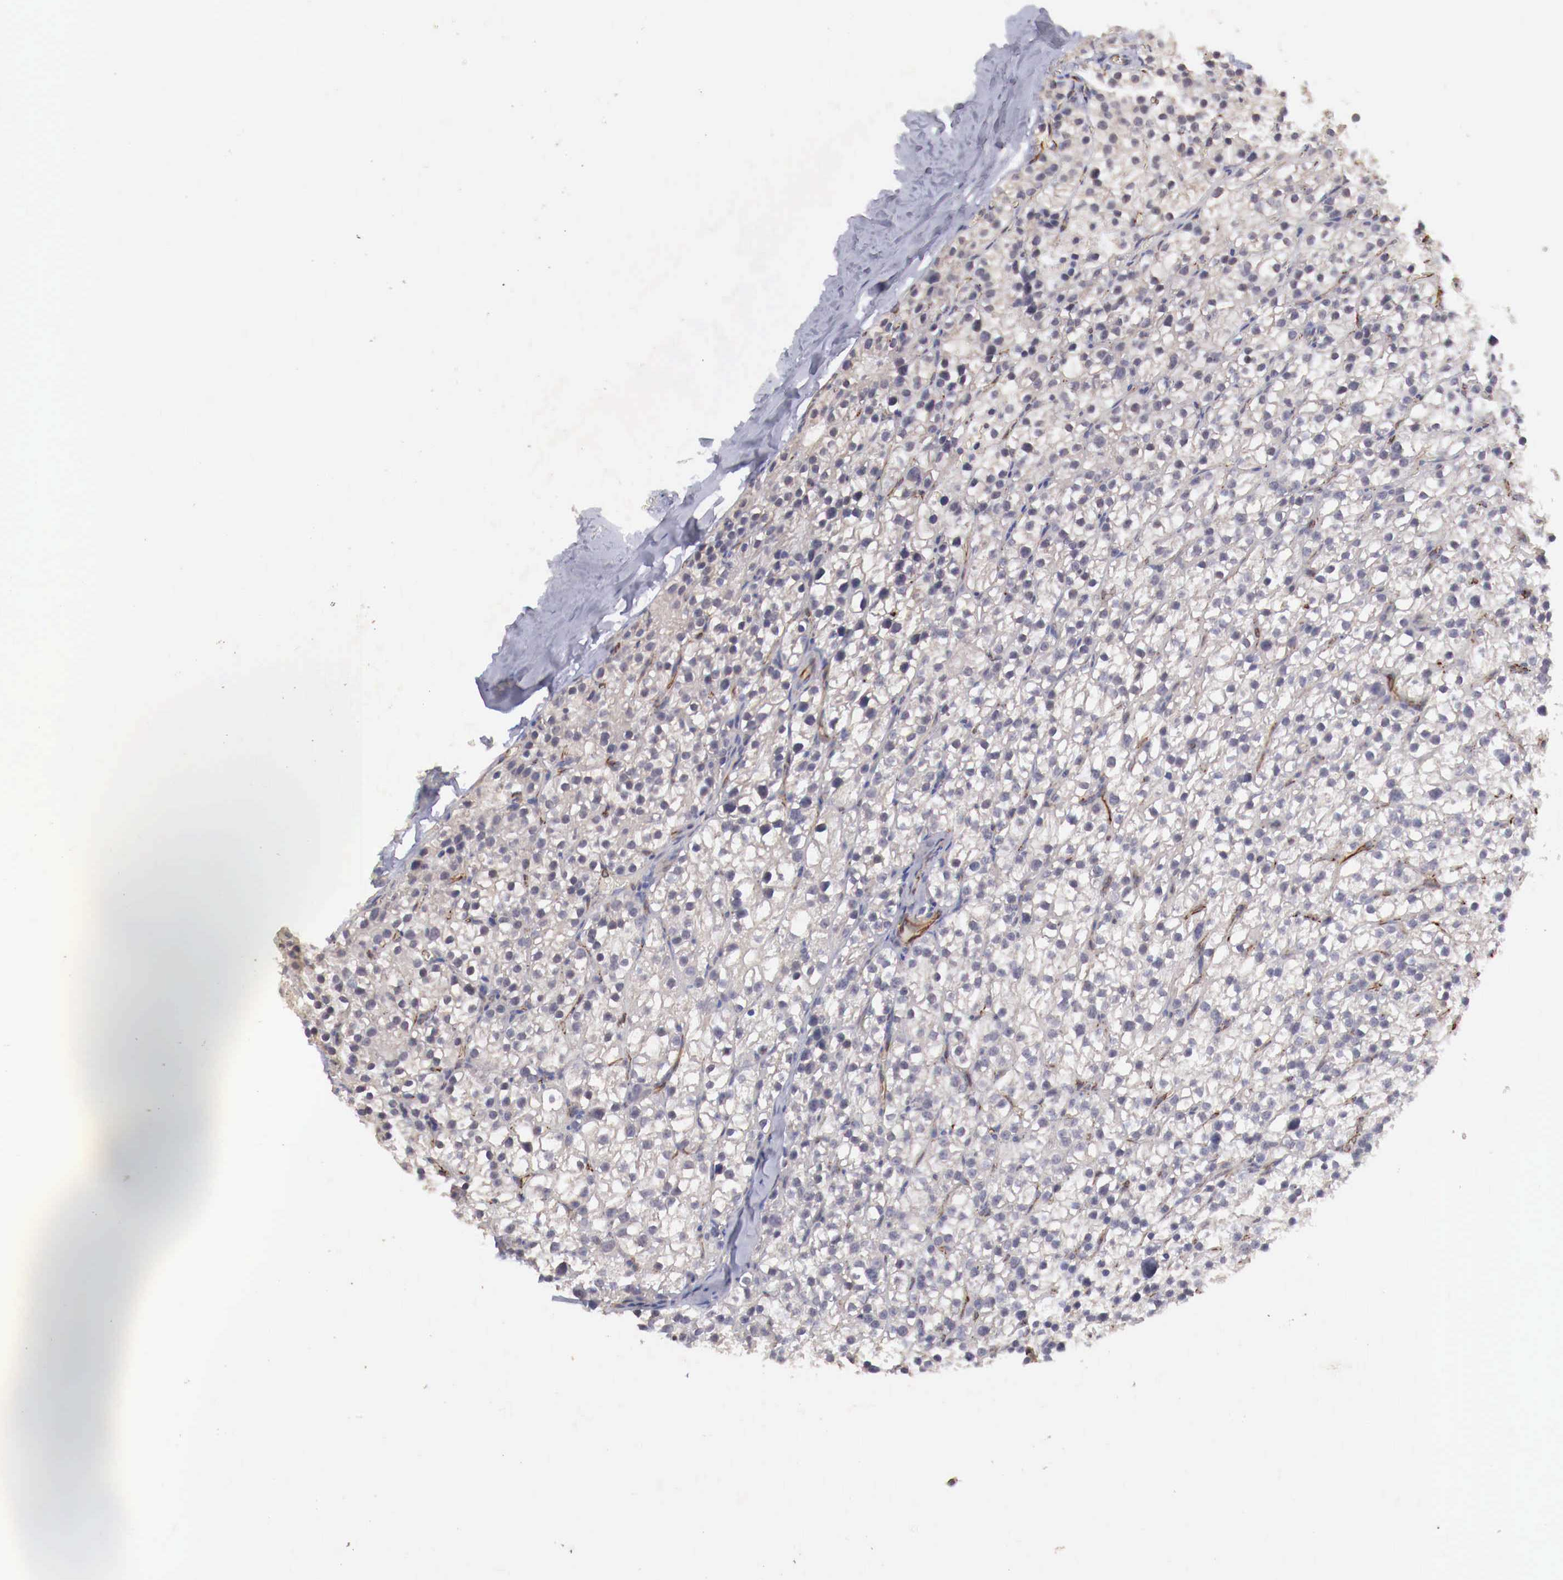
{"staining": {"intensity": "negative", "quantity": "none", "location": "none"}, "tissue": "parathyroid gland", "cell_type": "Glandular cells", "image_type": "normal", "snomed": [{"axis": "morphology", "description": "Normal tissue, NOS"}, {"axis": "topography", "description": "Parathyroid gland"}], "caption": "IHC of normal human parathyroid gland exhibits no expression in glandular cells. Brightfield microscopy of IHC stained with DAB (brown) and hematoxylin (blue), captured at high magnification.", "gene": "WT1", "patient": {"sex": "female", "age": 54}}